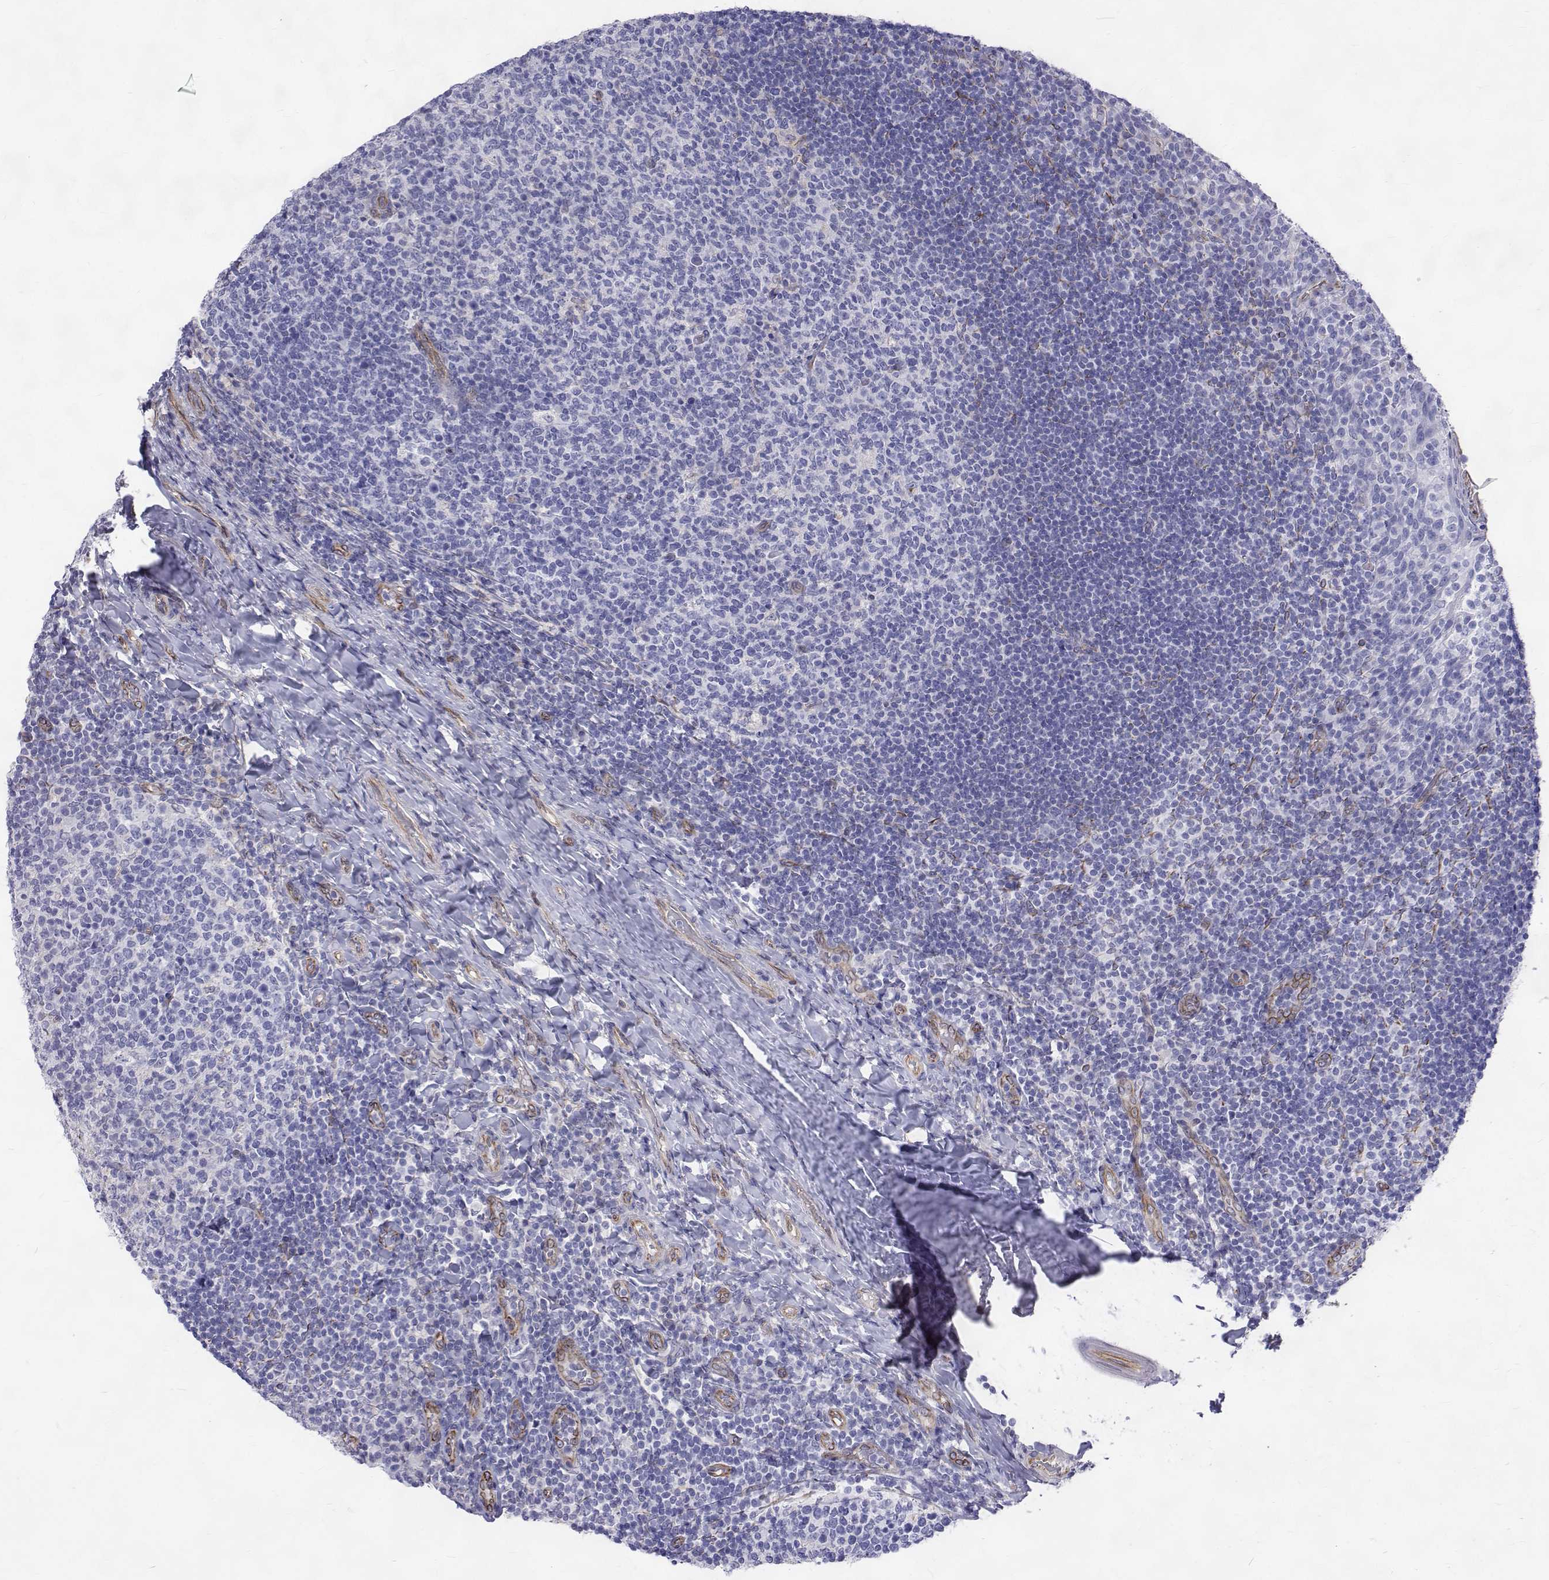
{"staining": {"intensity": "negative", "quantity": "none", "location": "none"}, "tissue": "tonsil", "cell_type": "Germinal center cells", "image_type": "normal", "snomed": [{"axis": "morphology", "description": "Normal tissue, NOS"}, {"axis": "topography", "description": "Tonsil"}], "caption": "Immunohistochemistry (IHC) of benign human tonsil demonstrates no positivity in germinal center cells.", "gene": "OPRPN", "patient": {"sex": "female", "age": 10}}